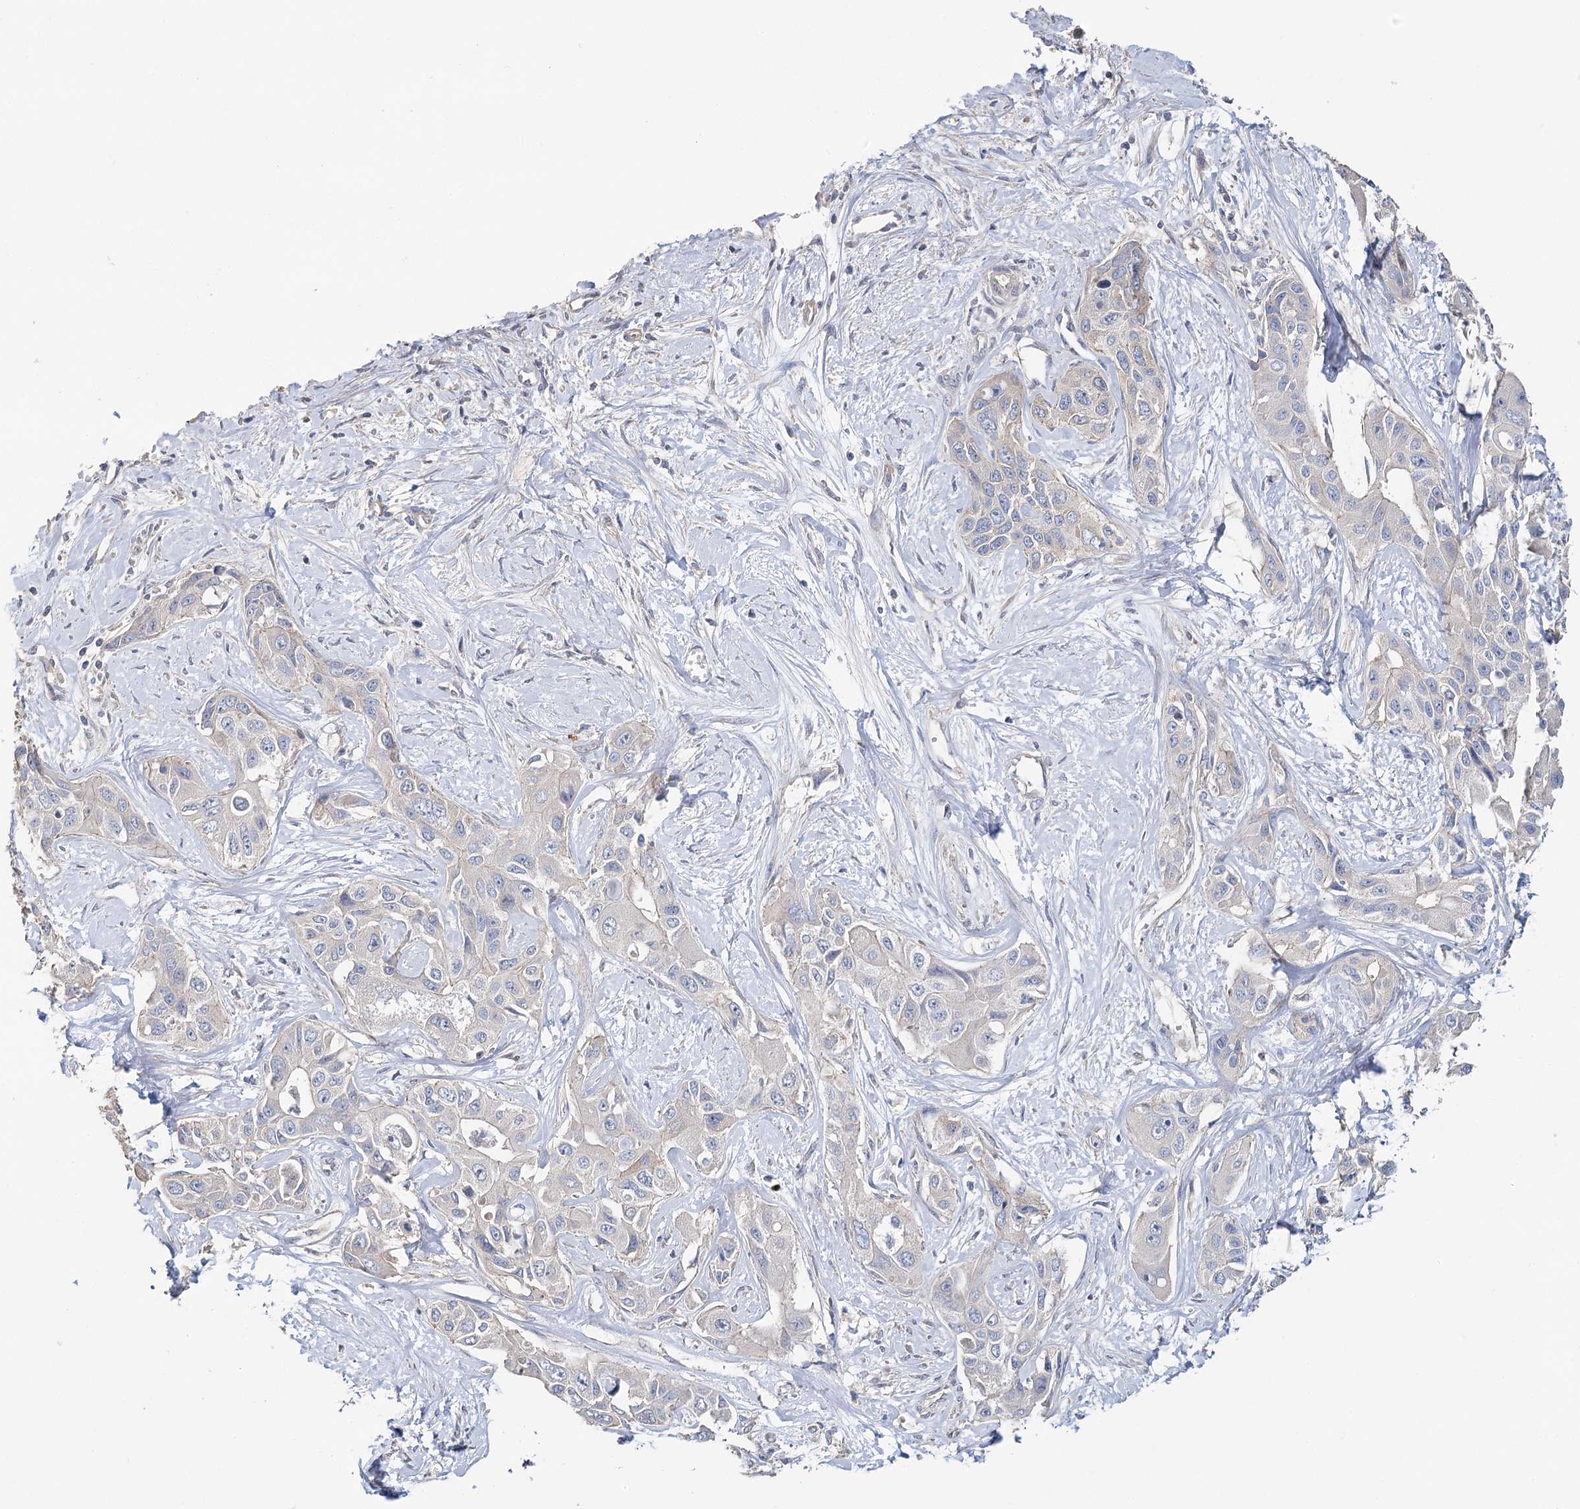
{"staining": {"intensity": "negative", "quantity": "none", "location": "none"}, "tissue": "liver cancer", "cell_type": "Tumor cells", "image_type": "cancer", "snomed": [{"axis": "morphology", "description": "Cholangiocarcinoma"}, {"axis": "topography", "description": "Liver"}], "caption": "The image displays no significant expression in tumor cells of liver cancer. (DAB (3,3'-diaminobenzidine) immunohistochemistry visualized using brightfield microscopy, high magnification).", "gene": "EPB41L5", "patient": {"sex": "male", "age": 59}}